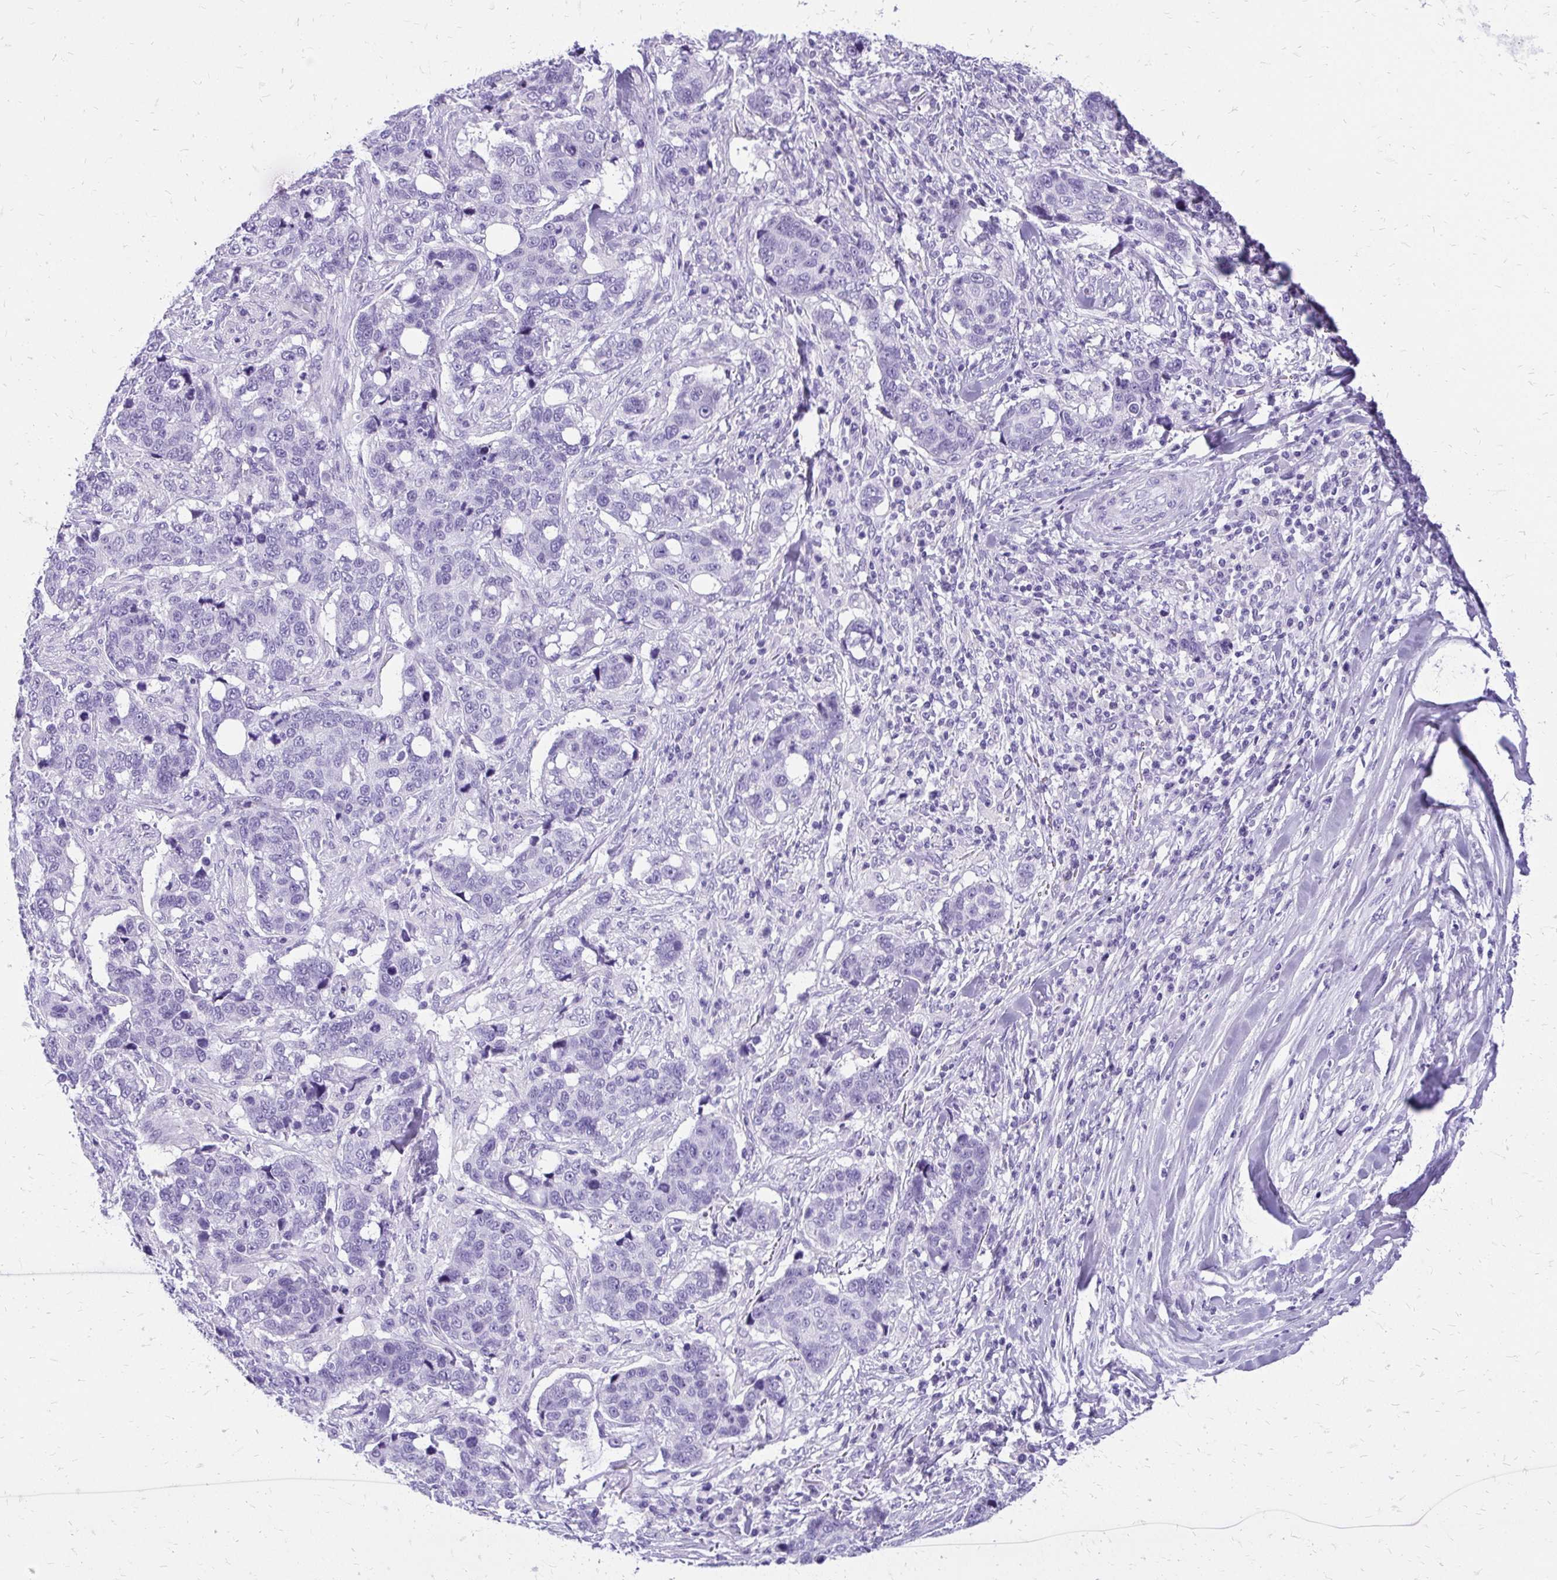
{"staining": {"intensity": "negative", "quantity": "none", "location": "none"}, "tissue": "lung cancer", "cell_type": "Tumor cells", "image_type": "cancer", "snomed": [{"axis": "morphology", "description": "Squamous cell carcinoma, NOS"}, {"axis": "topography", "description": "Lymph node"}, {"axis": "topography", "description": "Lung"}], "caption": "Immunohistochemistry (IHC) of lung squamous cell carcinoma shows no expression in tumor cells. Nuclei are stained in blue.", "gene": "SLC32A1", "patient": {"sex": "male", "age": 61}}